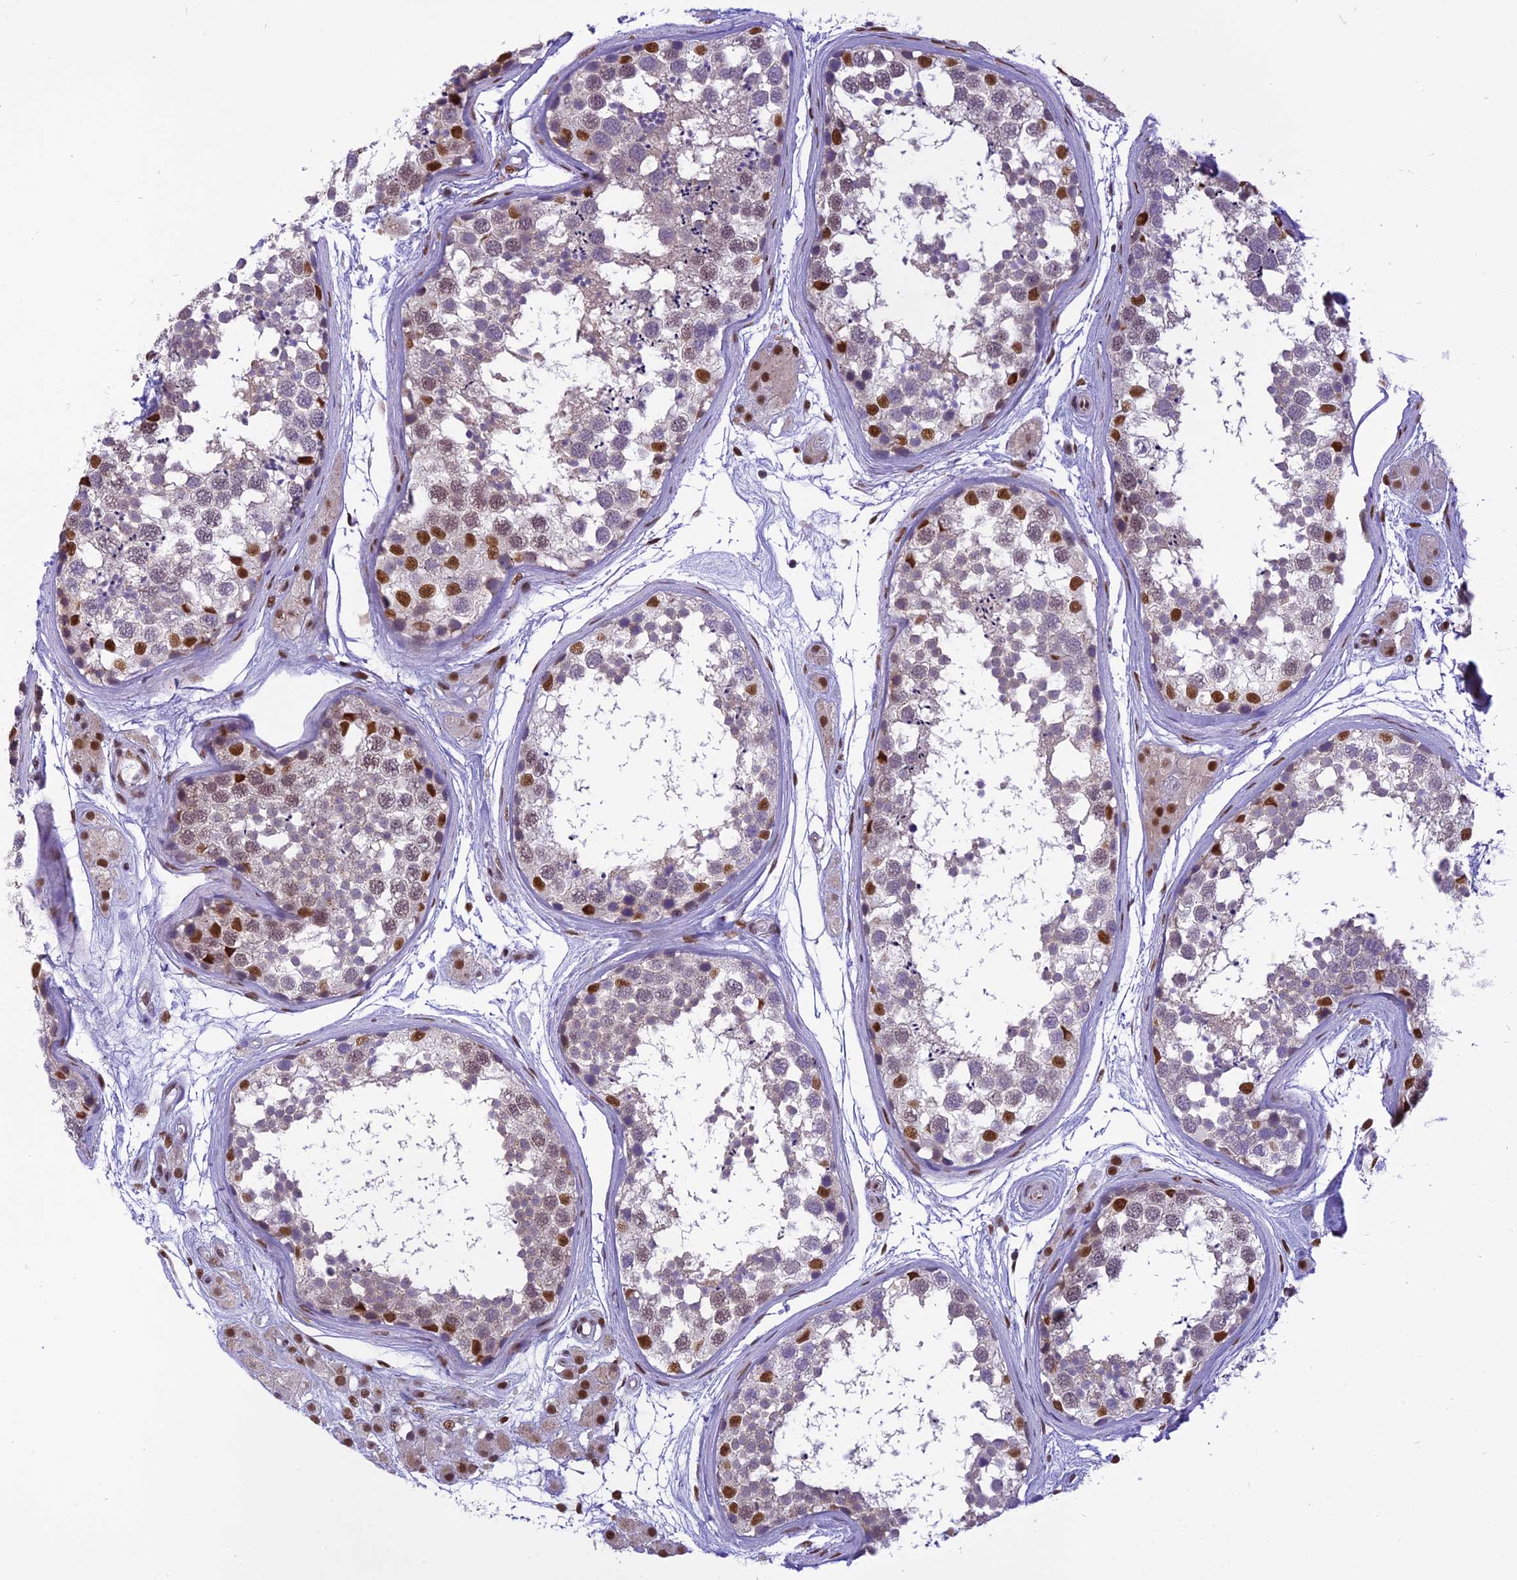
{"staining": {"intensity": "strong", "quantity": "25%-75%", "location": "nuclear"}, "tissue": "testis", "cell_type": "Cells in seminiferous ducts", "image_type": "normal", "snomed": [{"axis": "morphology", "description": "Normal tissue, NOS"}, {"axis": "topography", "description": "Testis"}], "caption": "IHC (DAB) staining of benign testis shows strong nuclear protein expression in approximately 25%-75% of cells in seminiferous ducts.", "gene": "IRF2BP1", "patient": {"sex": "male", "age": 56}}